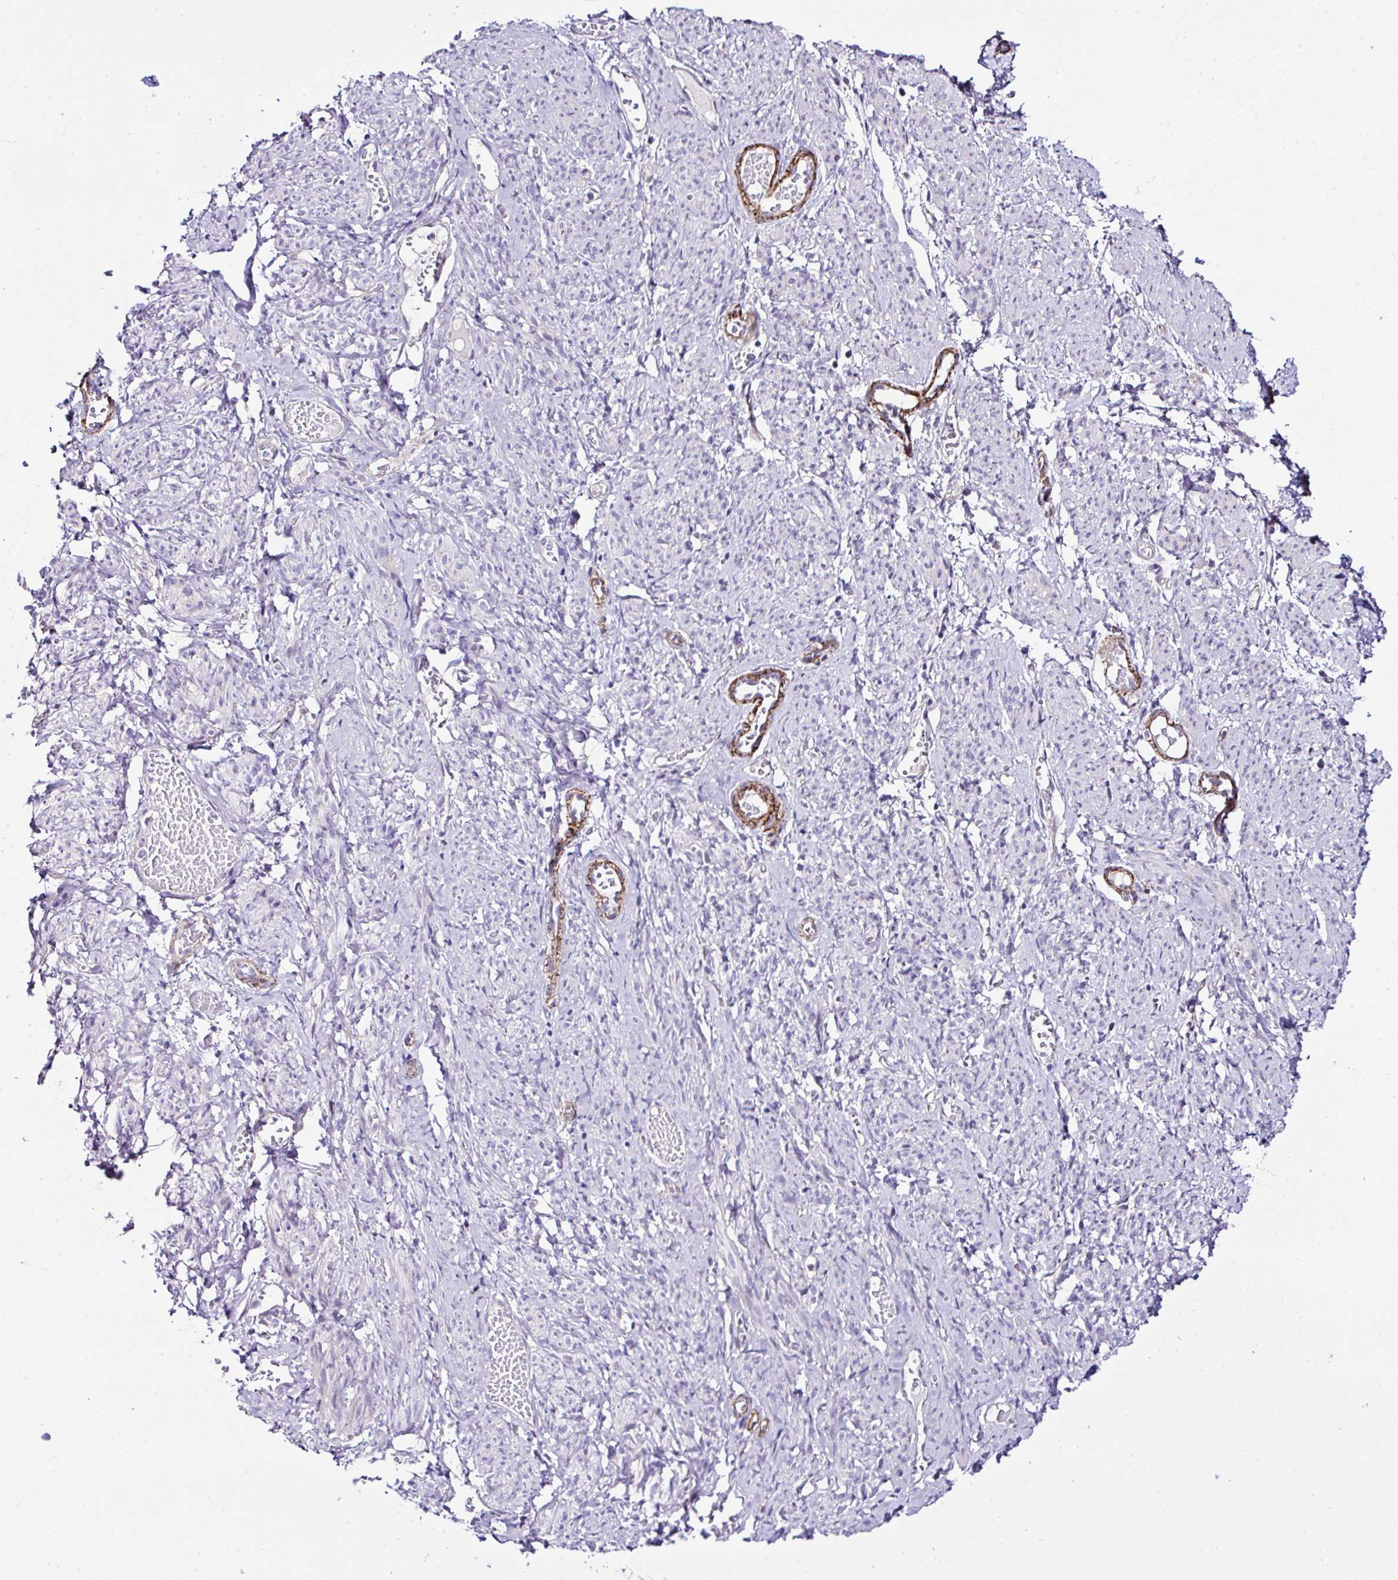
{"staining": {"intensity": "weak", "quantity": "<25%", "location": "cytoplasmic/membranous"}, "tissue": "smooth muscle", "cell_type": "Smooth muscle cells", "image_type": "normal", "snomed": [{"axis": "morphology", "description": "Normal tissue, NOS"}, {"axis": "topography", "description": "Smooth muscle"}], "caption": "Immunohistochemistry (IHC) image of normal smooth muscle: human smooth muscle stained with DAB (3,3'-diaminobenzidine) exhibits no significant protein positivity in smooth muscle cells. (DAB (3,3'-diaminobenzidine) immunohistochemistry visualized using brightfield microscopy, high magnification).", "gene": "FBXO34", "patient": {"sex": "female", "age": 65}}